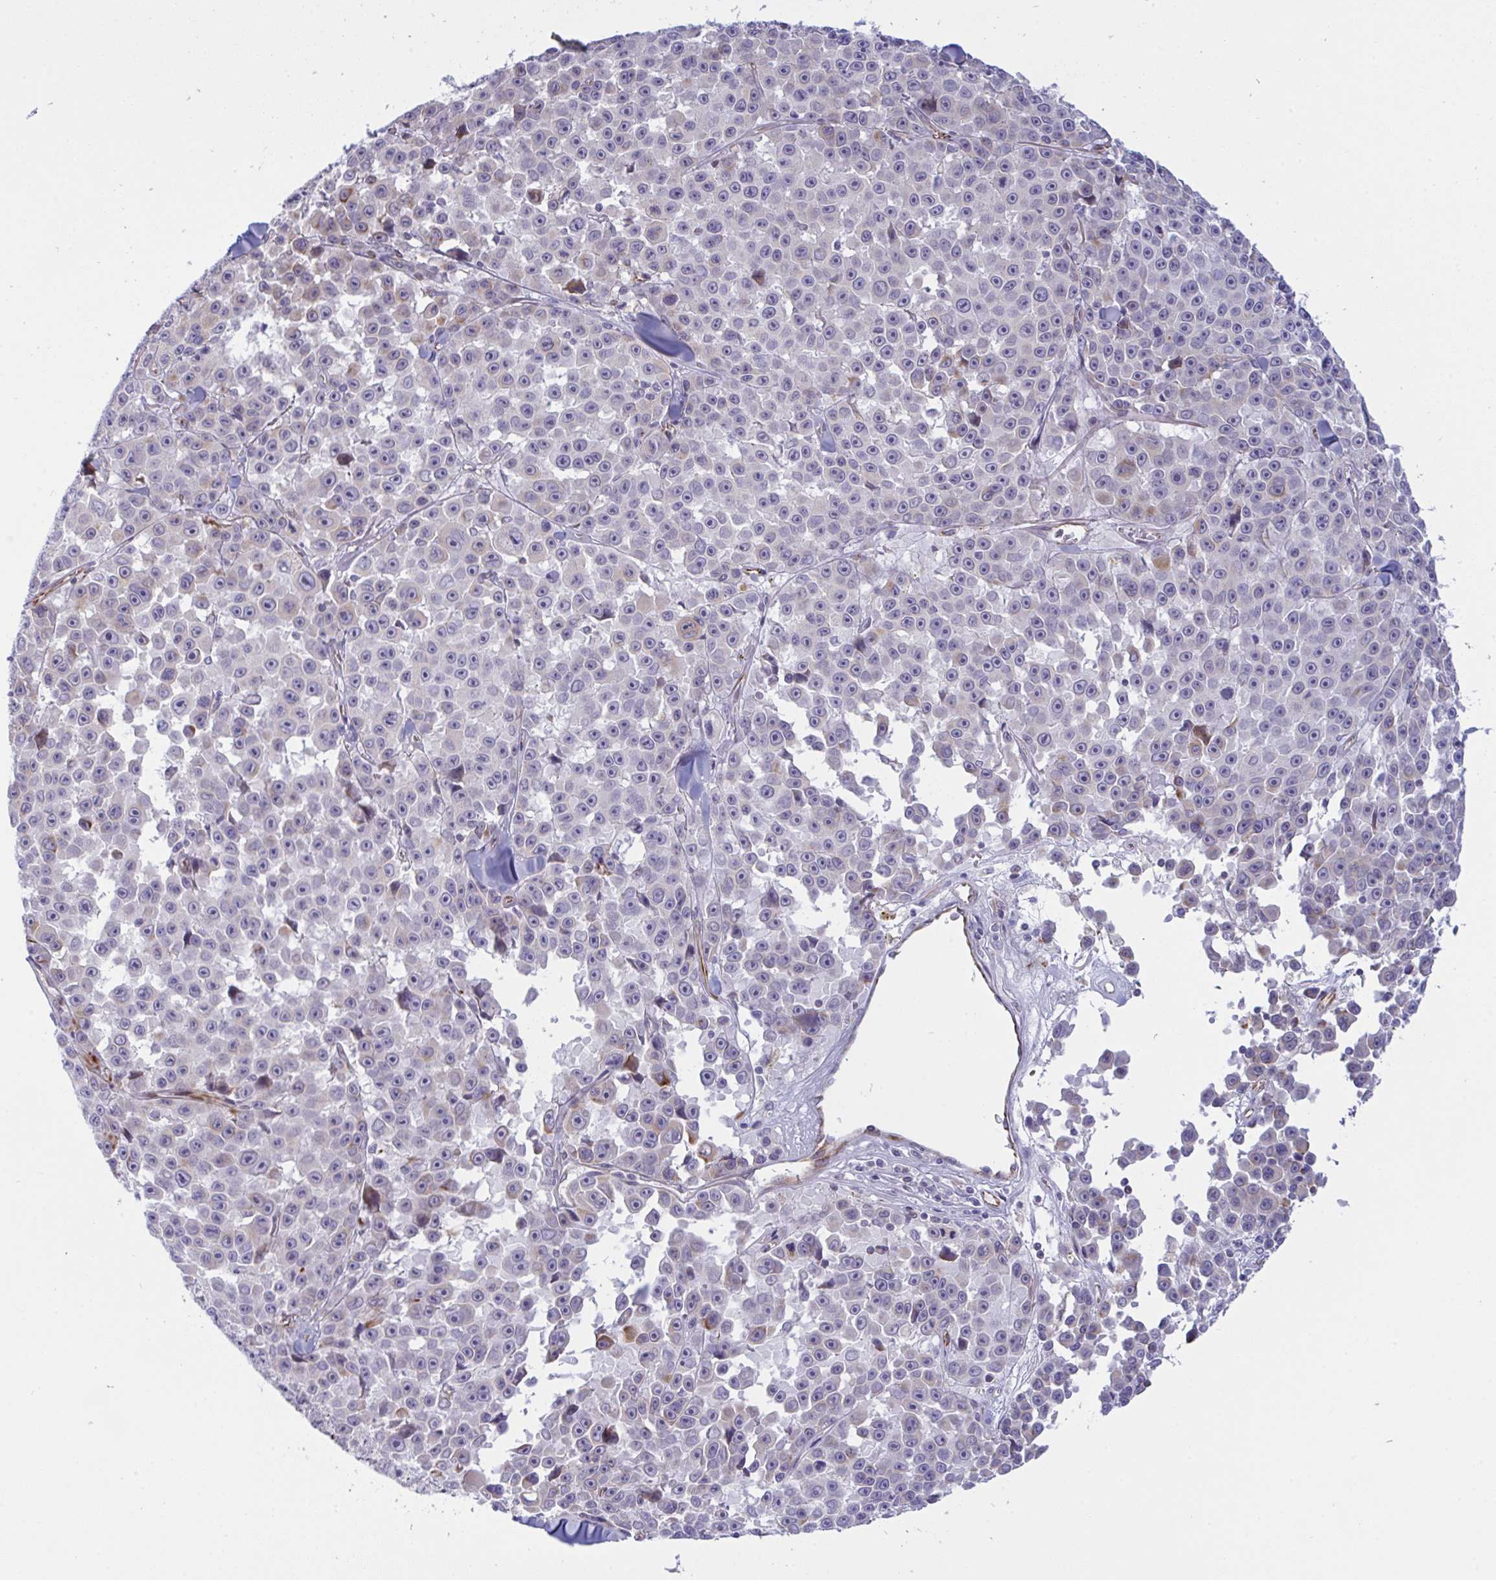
{"staining": {"intensity": "negative", "quantity": "none", "location": "none"}, "tissue": "melanoma", "cell_type": "Tumor cells", "image_type": "cancer", "snomed": [{"axis": "morphology", "description": "Malignant melanoma, NOS"}, {"axis": "topography", "description": "Skin"}], "caption": "A high-resolution histopathology image shows IHC staining of malignant melanoma, which shows no significant expression in tumor cells. (DAB IHC visualized using brightfield microscopy, high magnification).", "gene": "DCBLD1", "patient": {"sex": "female", "age": 66}}